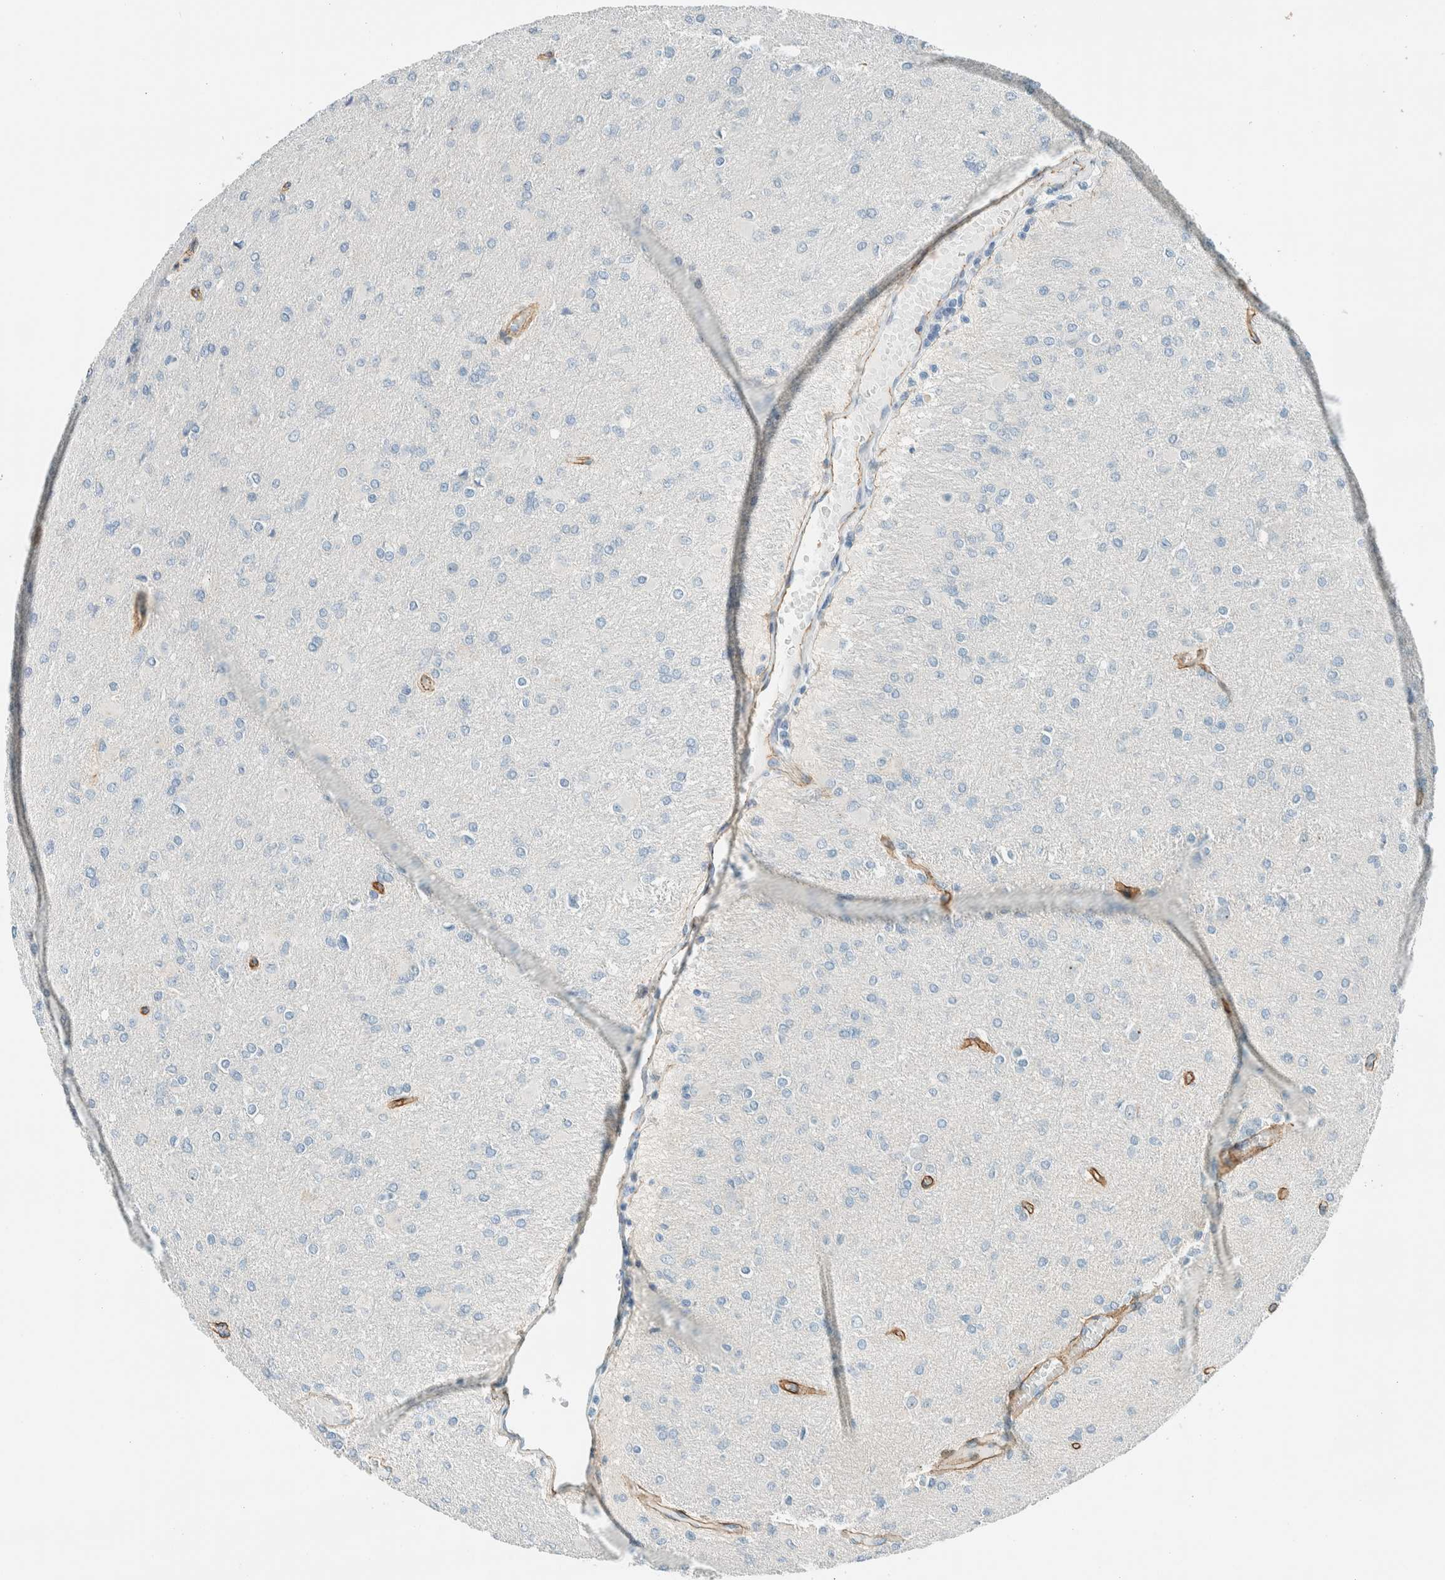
{"staining": {"intensity": "negative", "quantity": "none", "location": "none"}, "tissue": "glioma", "cell_type": "Tumor cells", "image_type": "cancer", "snomed": [{"axis": "morphology", "description": "Glioma, malignant, High grade"}, {"axis": "topography", "description": "Cerebral cortex"}], "caption": "The immunohistochemistry (IHC) histopathology image has no significant staining in tumor cells of malignant high-grade glioma tissue.", "gene": "SLFN12", "patient": {"sex": "female", "age": 36}}